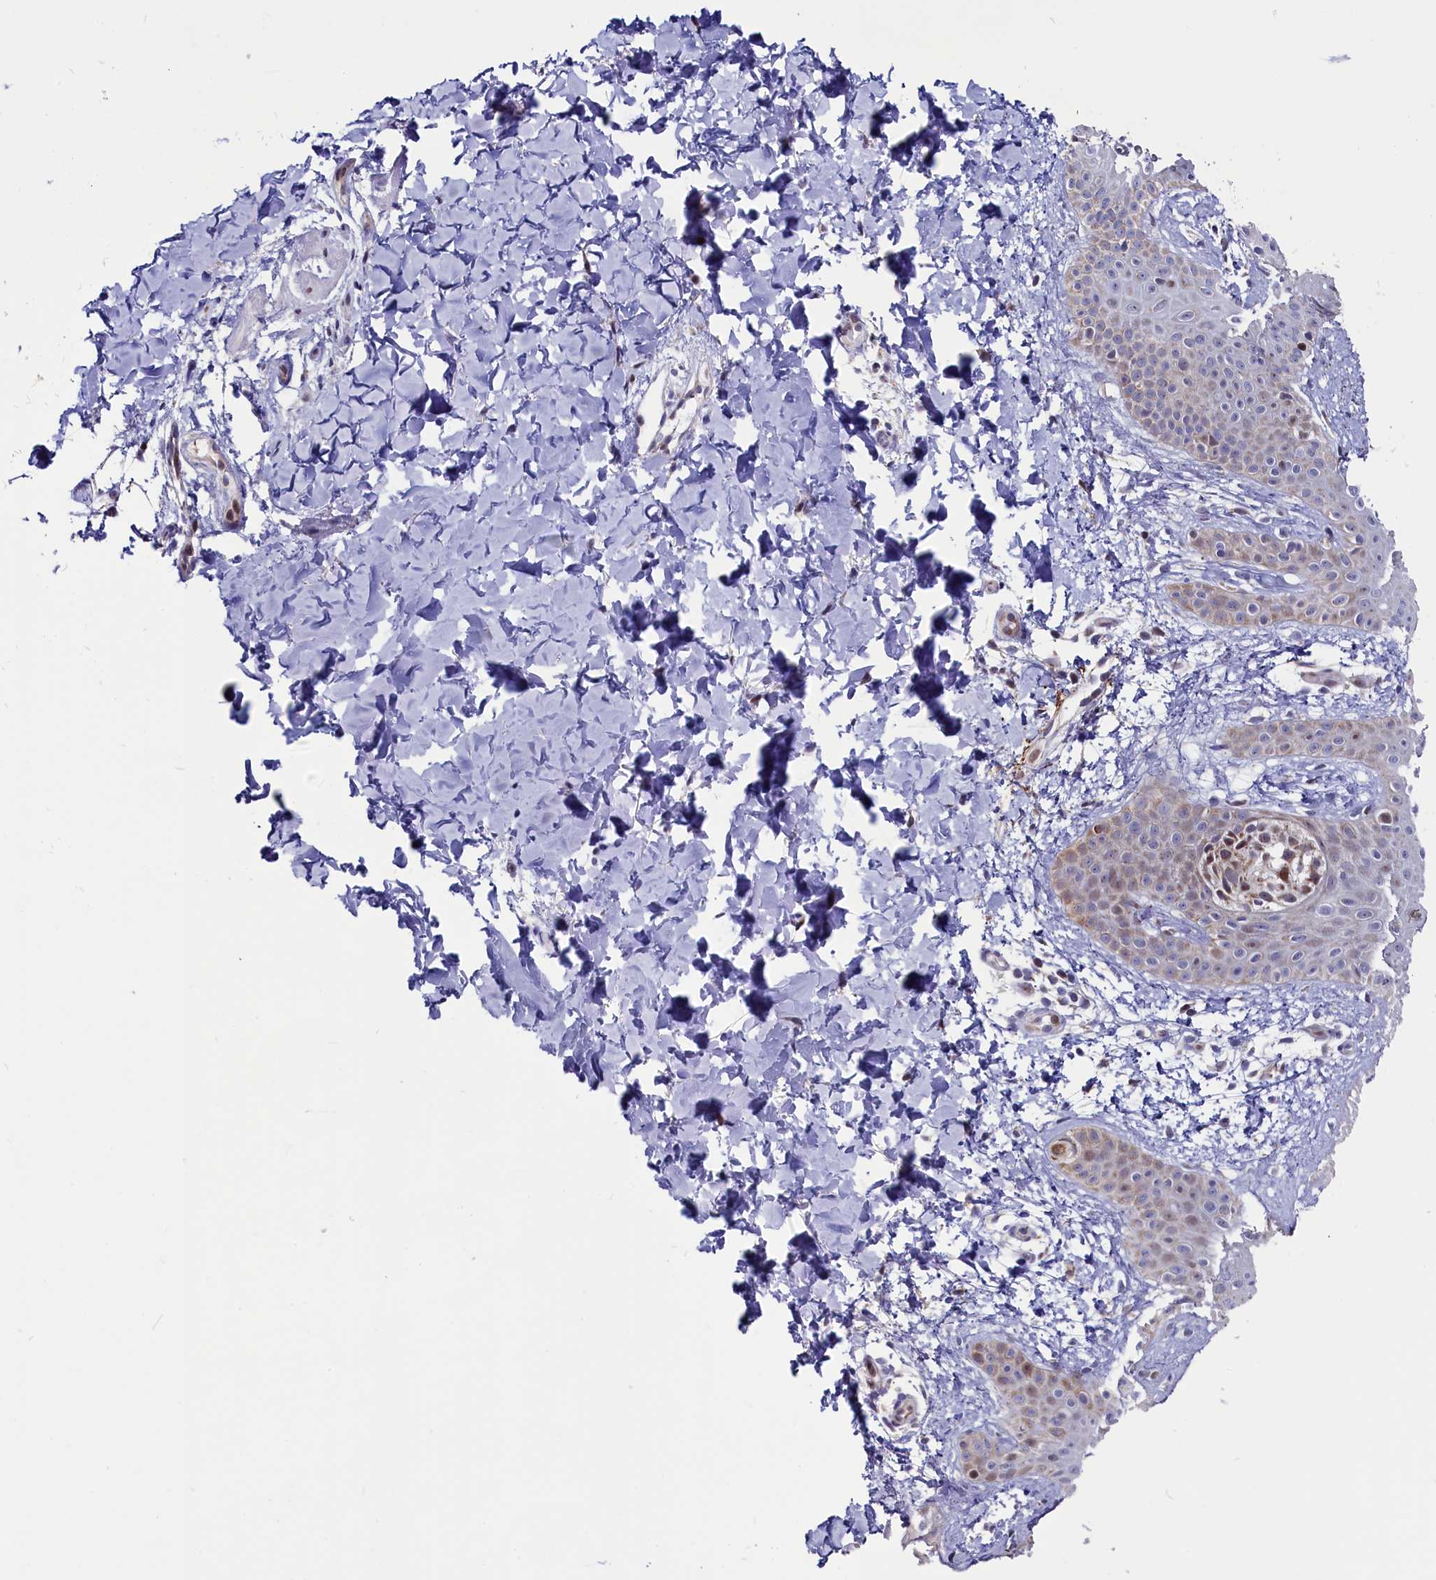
{"staining": {"intensity": "negative", "quantity": "none", "location": "none"}, "tissue": "skin", "cell_type": "Fibroblasts", "image_type": "normal", "snomed": [{"axis": "morphology", "description": "Normal tissue, NOS"}, {"axis": "topography", "description": "Skin"}], "caption": "The immunohistochemistry (IHC) image has no significant expression in fibroblasts of skin. (DAB (3,3'-diaminobenzidine) immunohistochemistry (IHC), high magnification).", "gene": "CIAPIN1", "patient": {"sex": "male", "age": 36}}